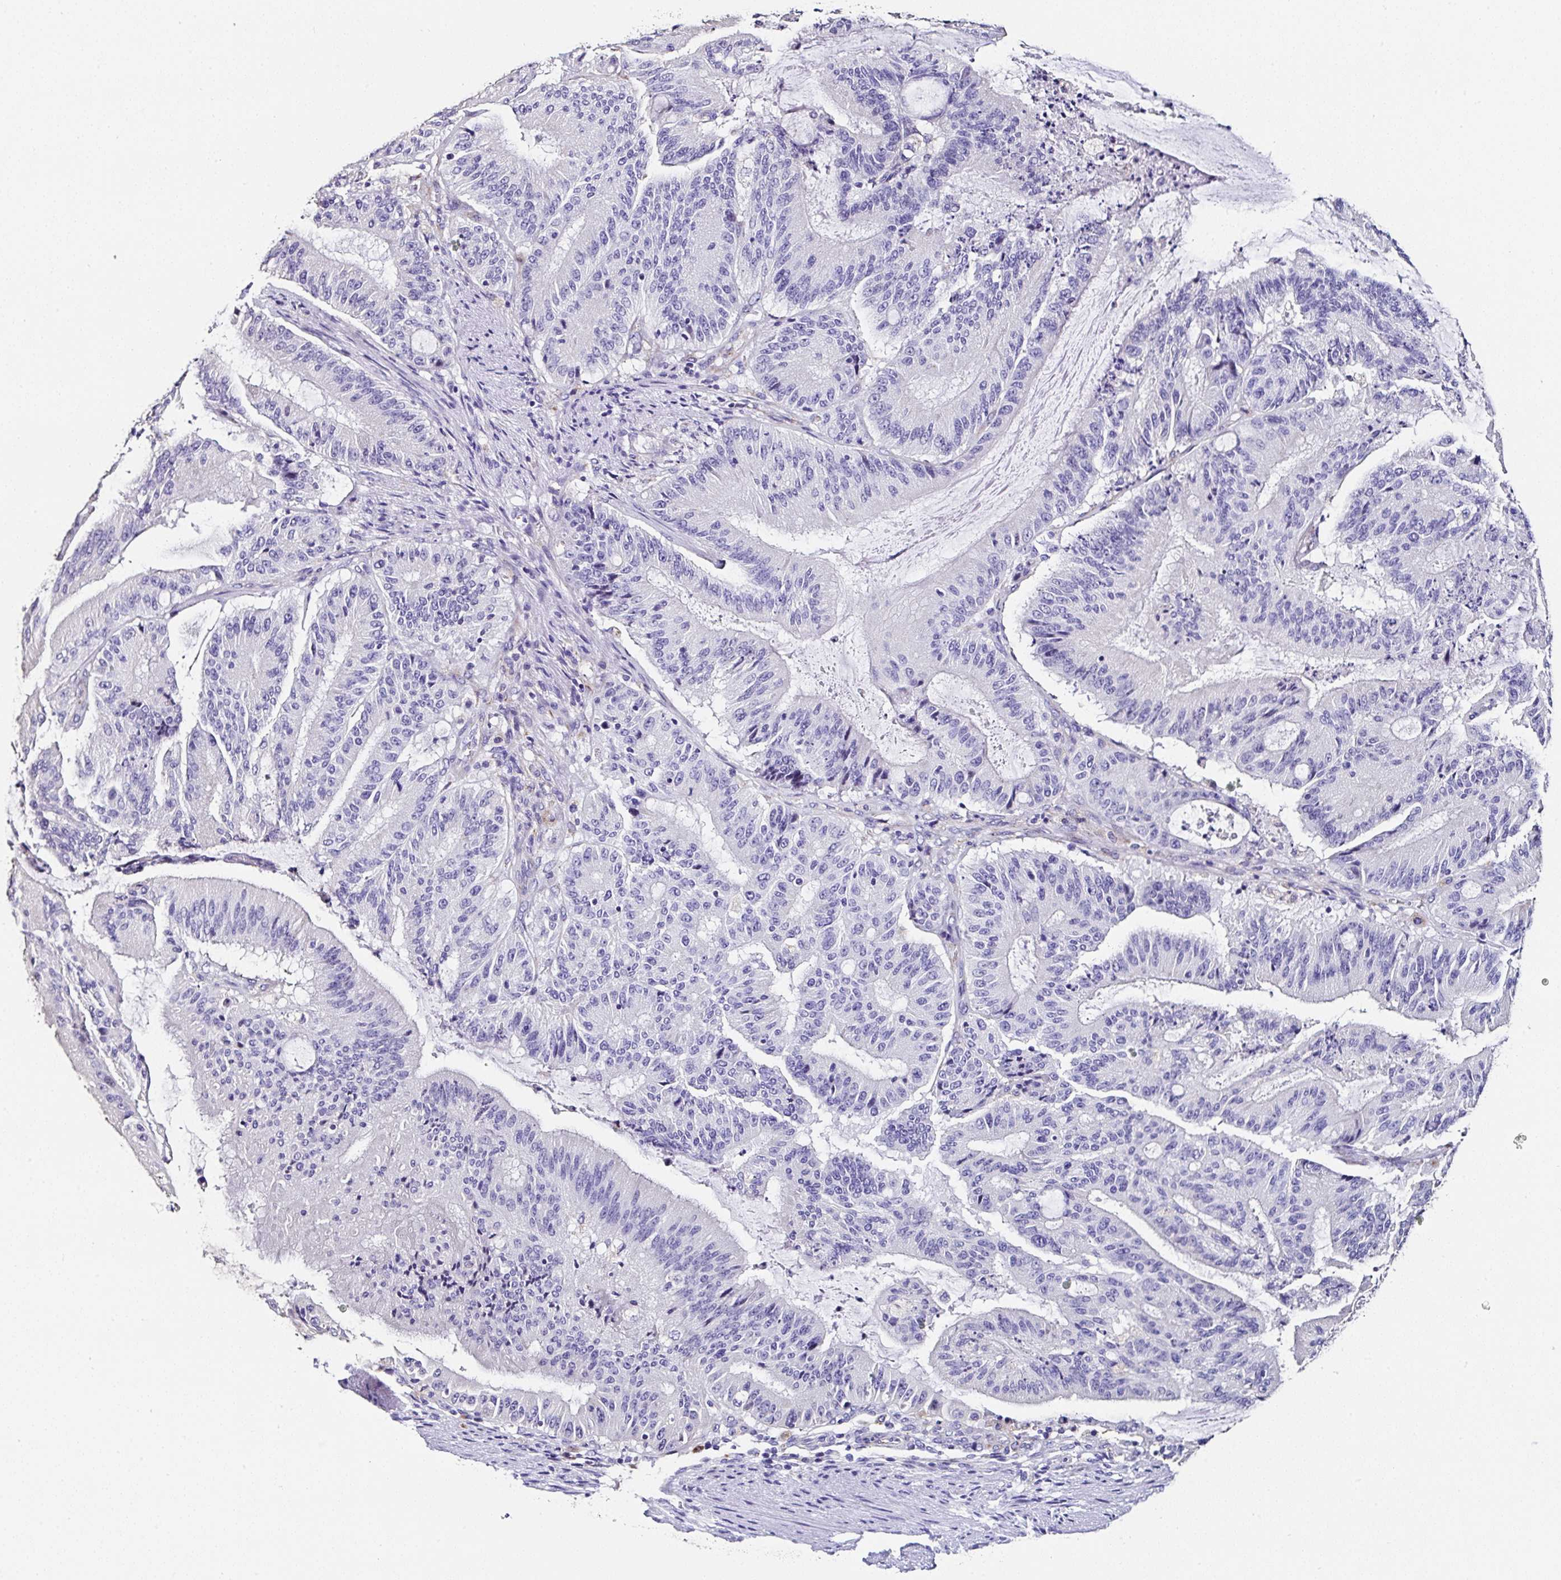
{"staining": {"intensity": "negative", "quantity": "none", "location": "none"}, "tissue": "liver cancer", "cell_type": "Tumor cells", "image_type": "cancer", "snomed": [{"axis": "morphology", "description": "Normal tissue, NOS"}, {"axis": "morphology", "description": "Cholangiocarcinoma"}, {"axis": "topography", "description": "Liver"}, {"axis": "topography", "description": "Peripheral nerve tissue"}], "caption": "Immunohistochemistry micrograph of neoplastic tissue: liver cholangiocarcinoma stained with DAB (3,3'-diaminobenzidine) reveals no significant protein positivity in tumor cells.", "gene": "TMPRSS11E", "patient": {"sex": "female", "age": 73}}